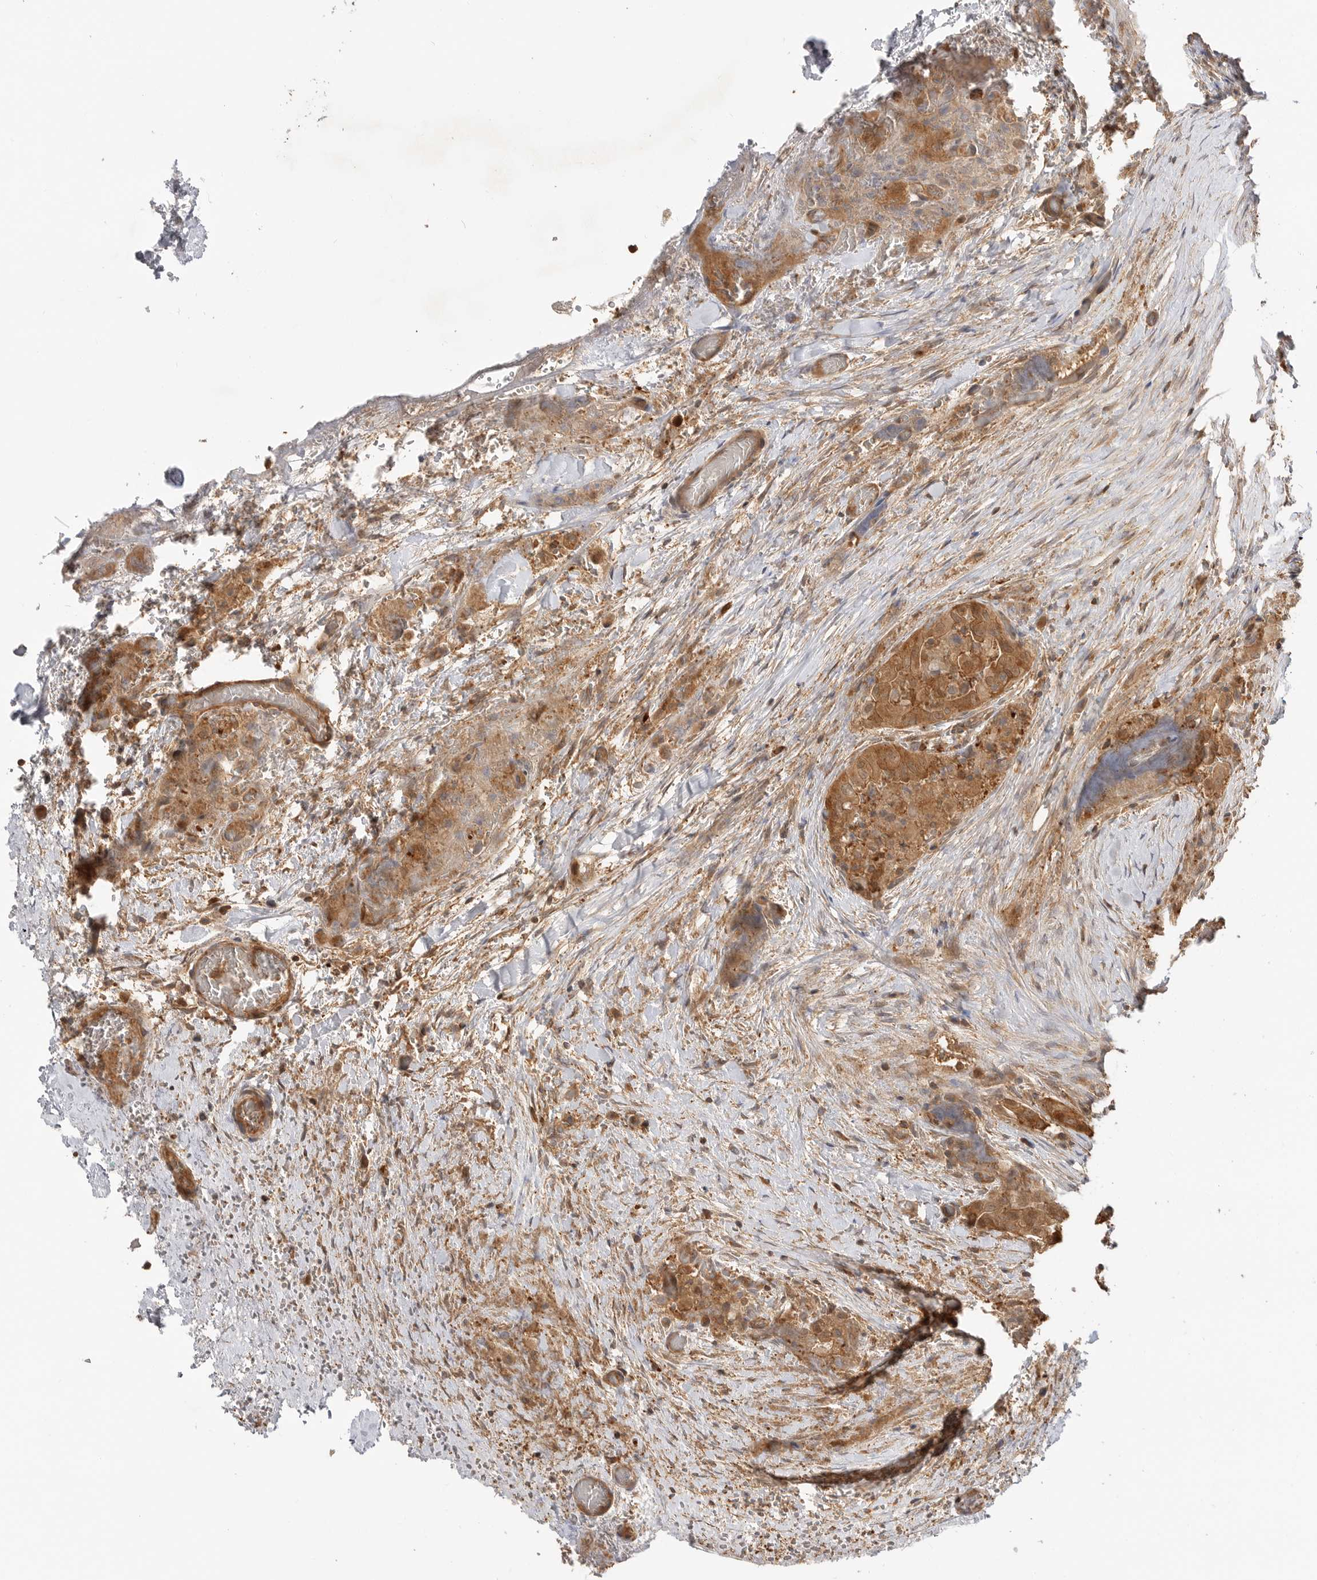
{"staining": {"intensity": "strong", "quantity": ">75%", "location": "cytoplasmic/membranous"}, "tissue": "thyroid cancer", "cell_type": "Tumor cells", "image_type": "cancer", "snomed": [{"axis": "morphology", "description": "Papillary adenocarcinoma, NOS"}, {"axis": "topography", "description": "Thyroid gland"}], "caption": "Thyroid cancer (papillary adenocarcinoma) was stained to show a protein in brown. There is high levels of strong cytoplasmic/membranous staining in about >75% of tumor cells. The staining was performed using DAB (3,3'-diaminobenzidine), with brown indicating positive protein expression. Nuclei are stained blue with hematoxylin.", "gene": "CLDN12", "patient": {"sex": "female", "age": 59}}